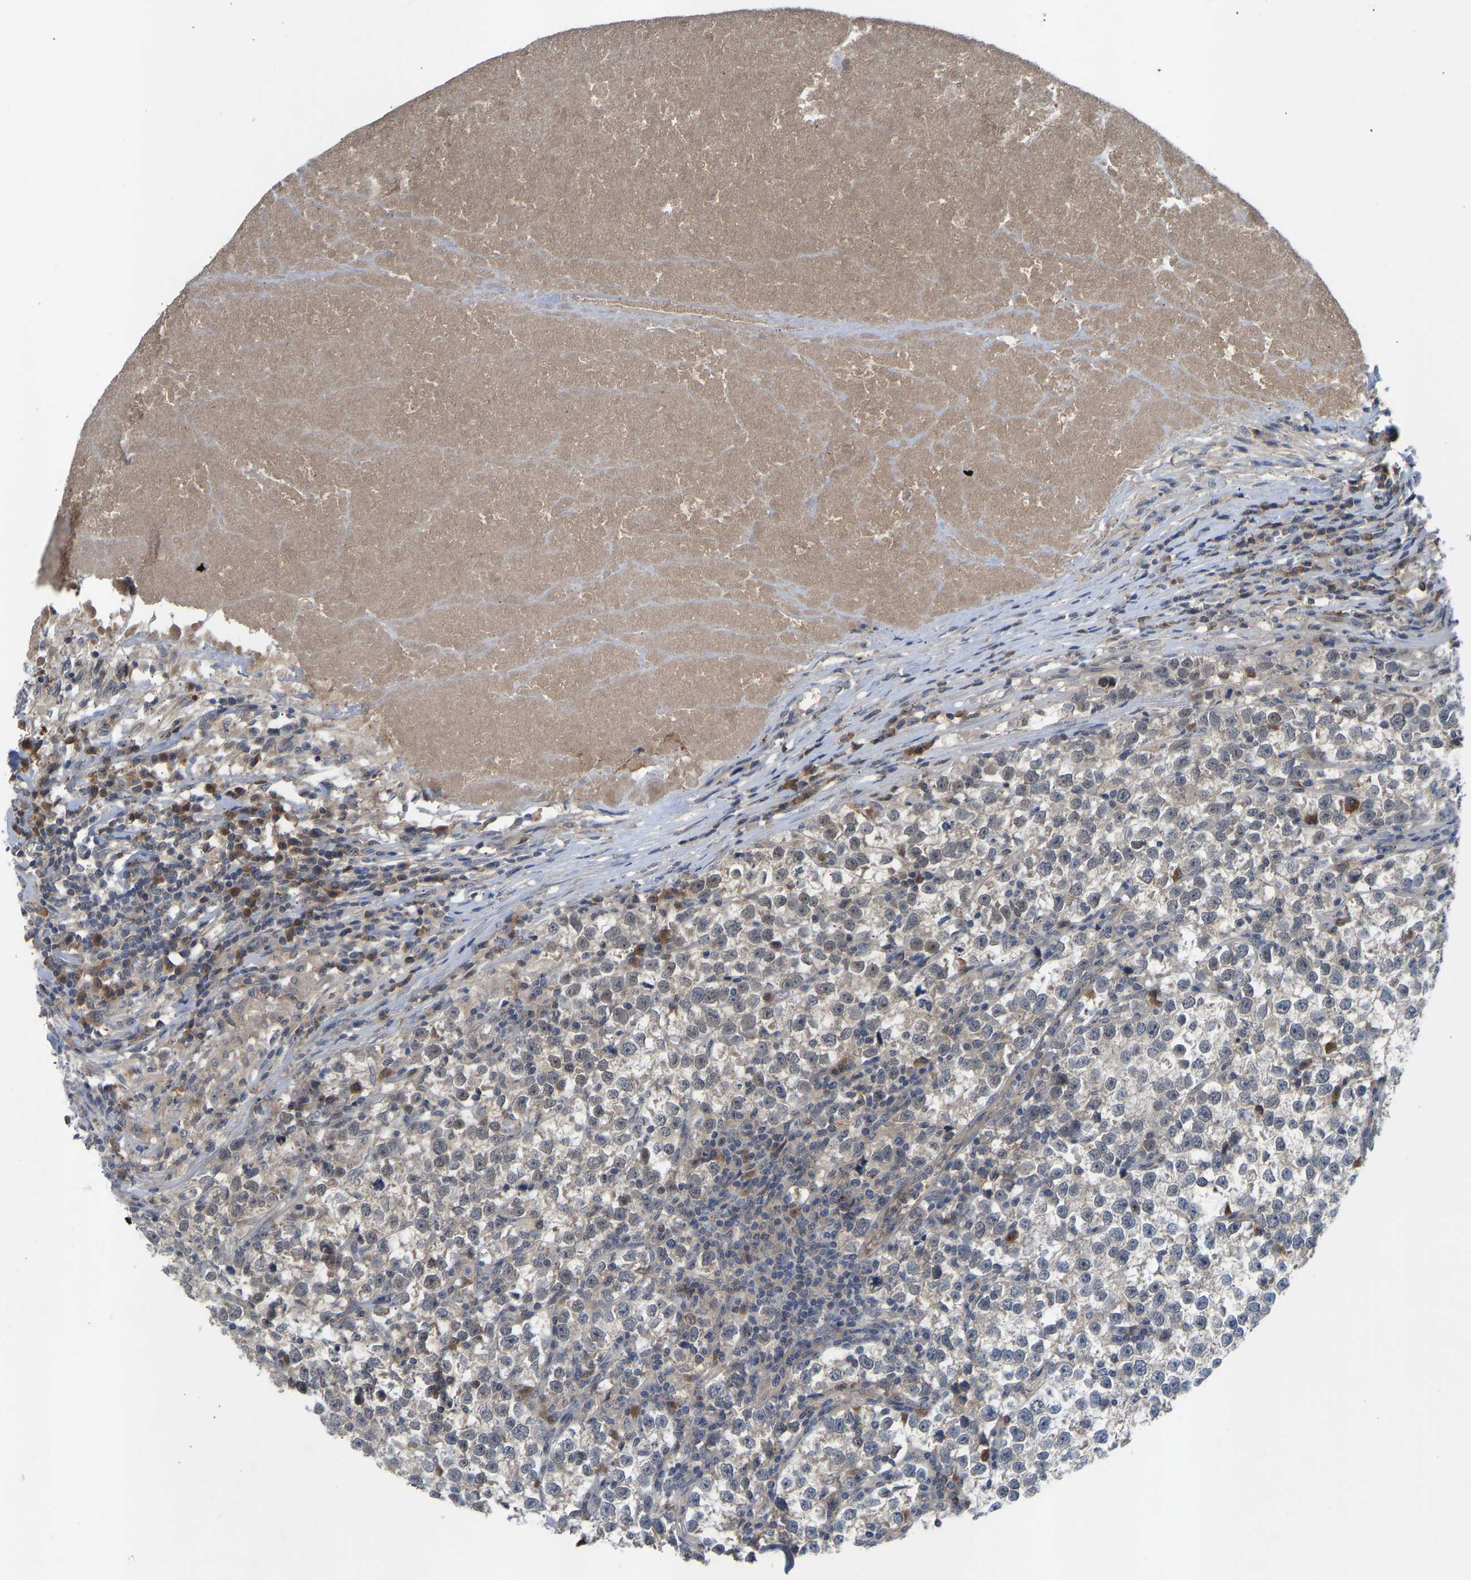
{"staining": {"intensity": "weak", "quantity": "<25%", "location": "nuclear"}, "tissue": "testis cancer", "cell_type": "Tumor cells", "image_type": "cancer", "snomed": [{"axis": "morphology", "description": "Normal tissue, NOS"}, {"axis": "morphology", "description": "Seminoma, NOS"}, {"axis": "topography", "description": "Testis"}], "caption": "Testis seminoma stained for a protein using immunohistochemistry shows no expression tumor cells.", "gene": "ZNF251", "patient": {"sex": "male", "age": 43}}